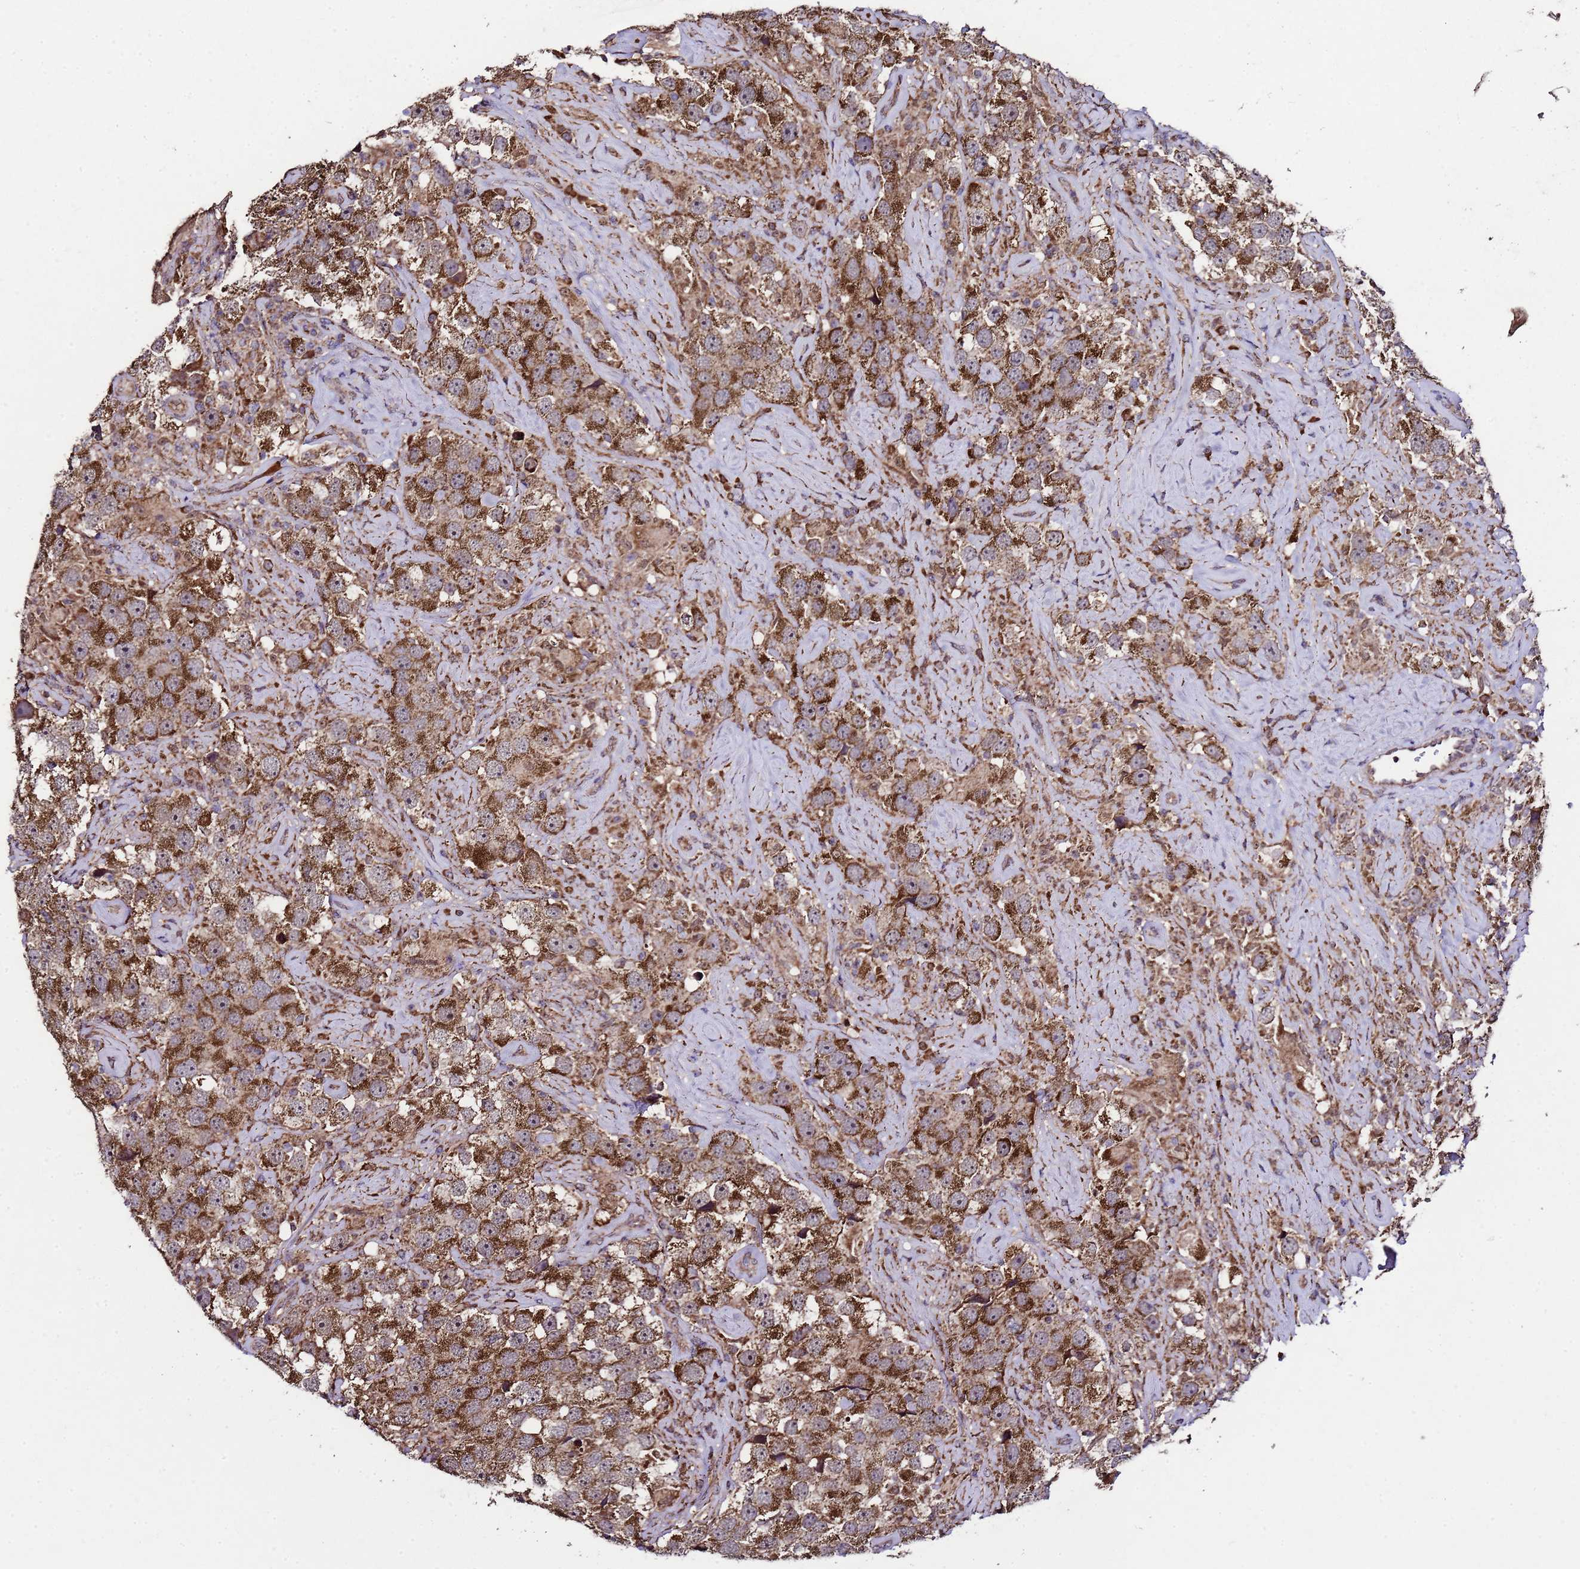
{"staining": {"intensity": "strong", "quantity": ">75%", "location": "cytoplasmic/membranous"}, "tissue": "testis cancer", "cell_type": "Tumor cells", "image_type": "cancer", "snomed": [{"axis": "morphology", "description": "Seminoma, NOS"}, {"axis": "topography", "description": "Testis"}], "caption": "This is an image of IHC staining of seminoma (testis), which shows strong expression in the cytoplasmic/membranous of tumor cells.", "gene": "HSPBAP1", "patient": {"sex": "male", "age": 49}}